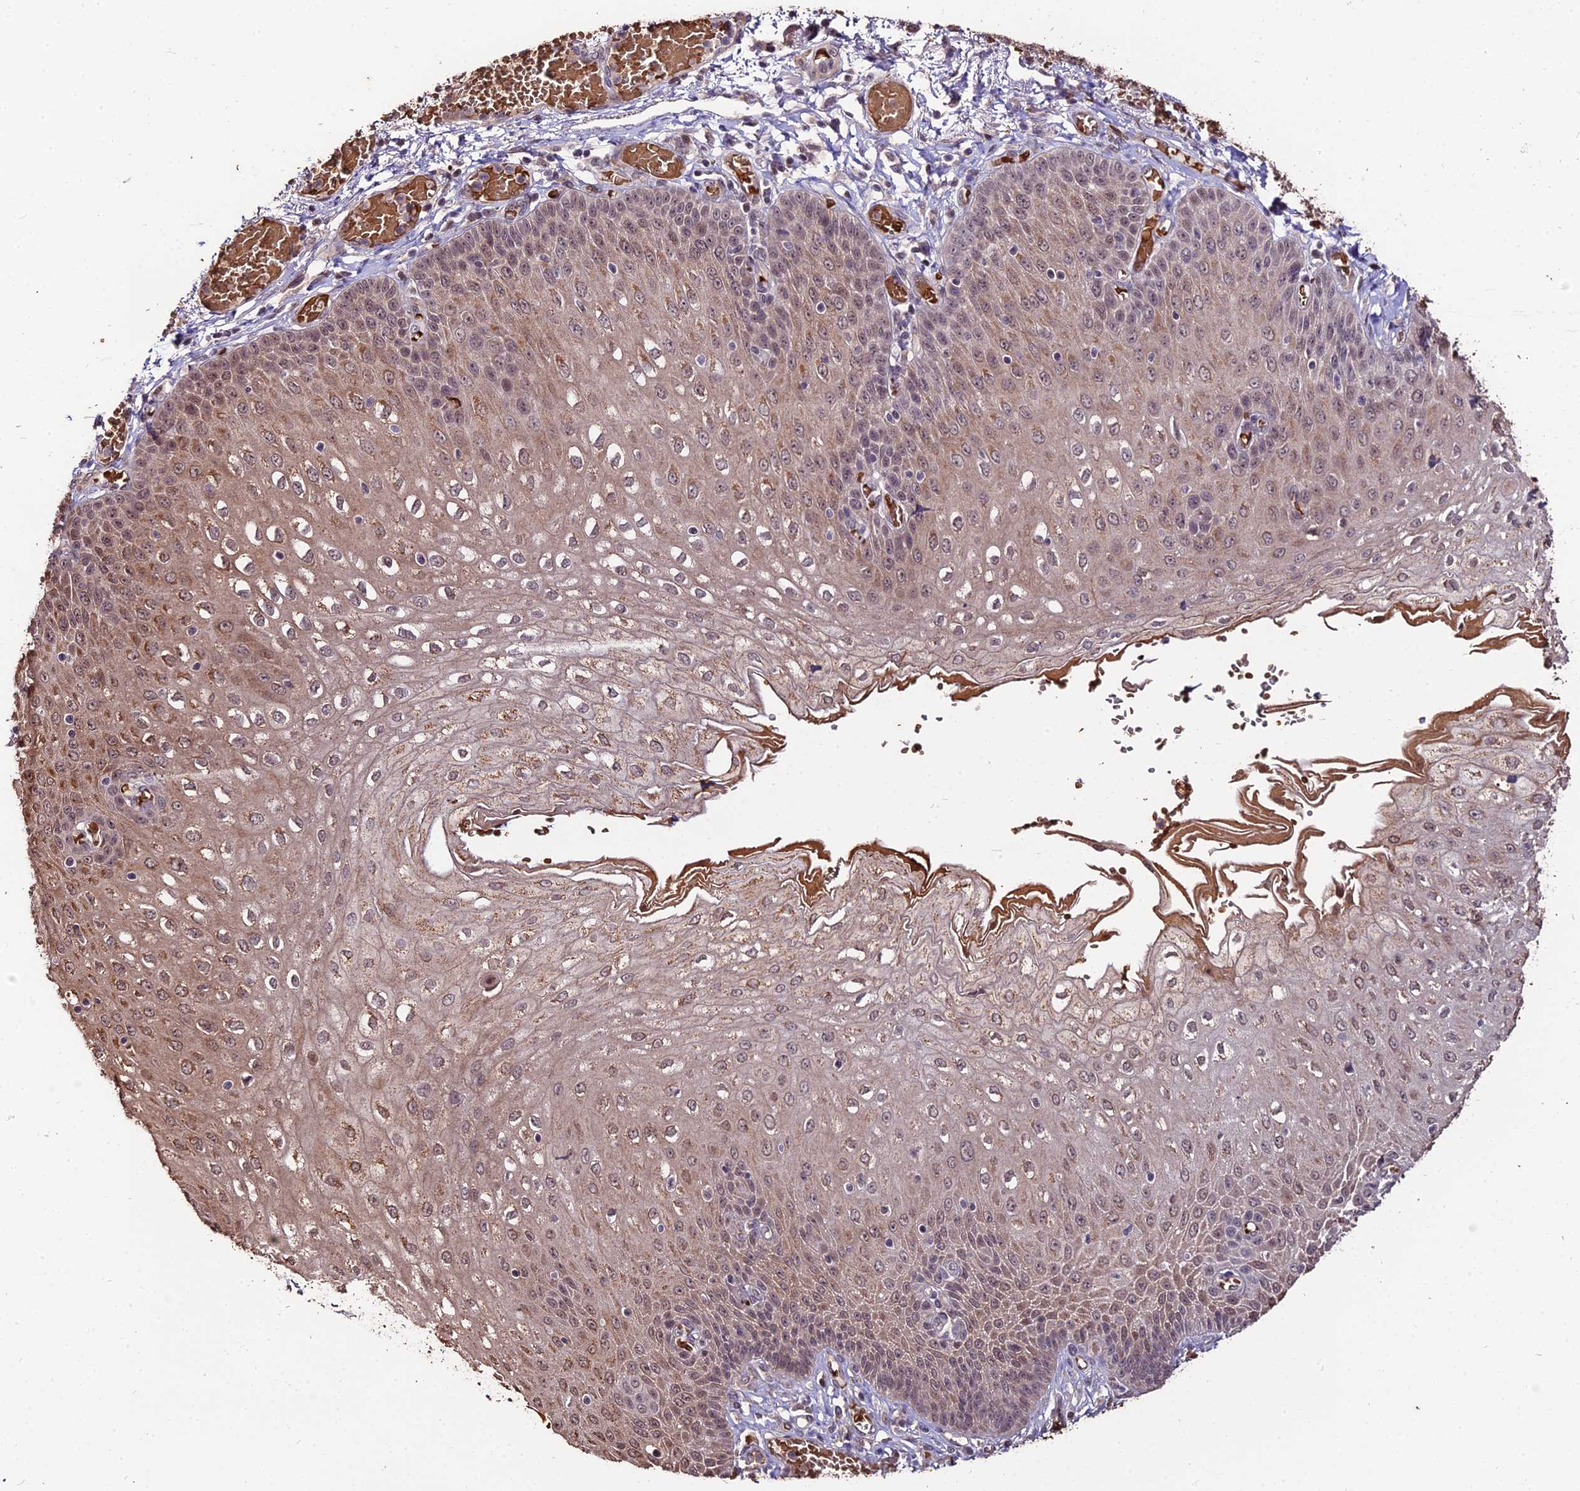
{"staining": {"intensity": "moderate", "quantity": ">75%", "location": "cytoplasmic/membranous,nuclear"}, "tissue": "esophagus", "cell_type": "Squamous epithelial cells", "image_type": "normal", "snomed": [{"axis": "morphology", "description": "Normal tissue, NOS"}, {"axis": "topography", "description": "Esophagus"}], "caption": "Immunohistochemistry (DAB) staining of normal human esophagus displays moderate cytoplasmic/membranous,nuclear protein positivity in about >75% of squamous epithelial cells.", "gene": "ZDBF2", "patient": {"sex": "male", "age": 81}}